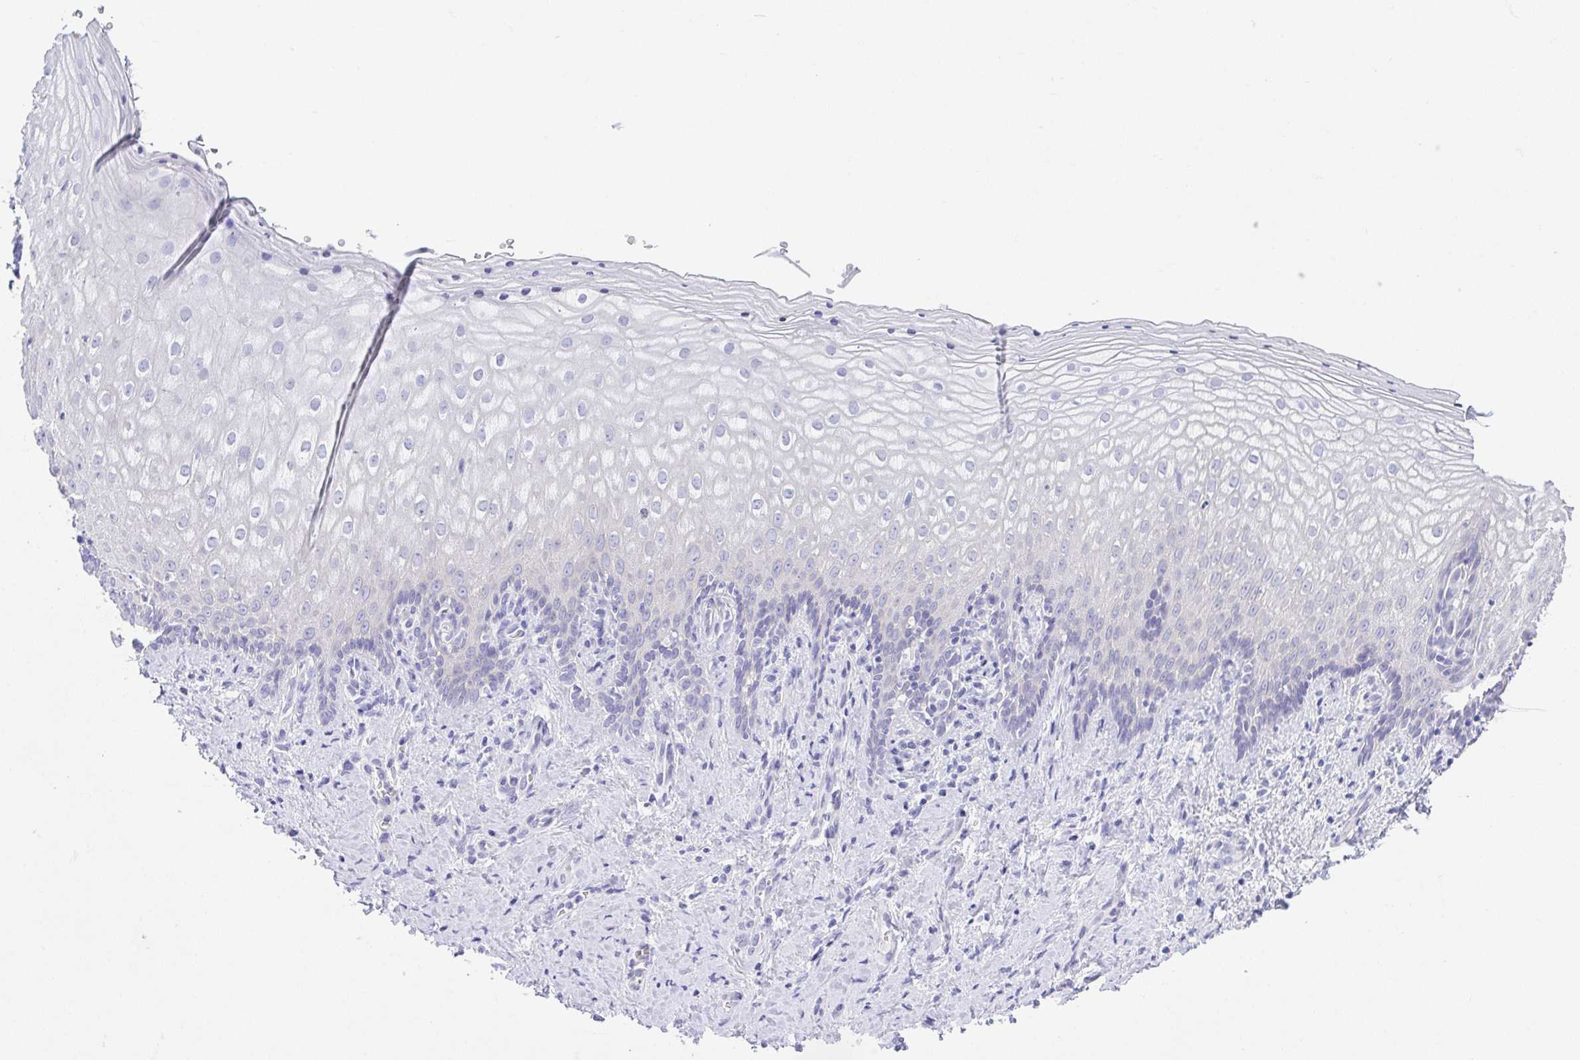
{"staining": {"intensity": "negative", "quantity": "none", "location": "none"}, "tissue": "vagina", "cell_type": "Squamous epithelial cells", "image_type": "normal", "snomed": [{"axis": "morphology", "description": "Normal tissue, NOS"}, {"axis": "topography", "description": "Vagina"}], "caption": "Image shows no protein positivity in squamous epithelial cells of benign vagina.", "gene": "LUZP4", "patient": {"sex": "female", "age": 42}}